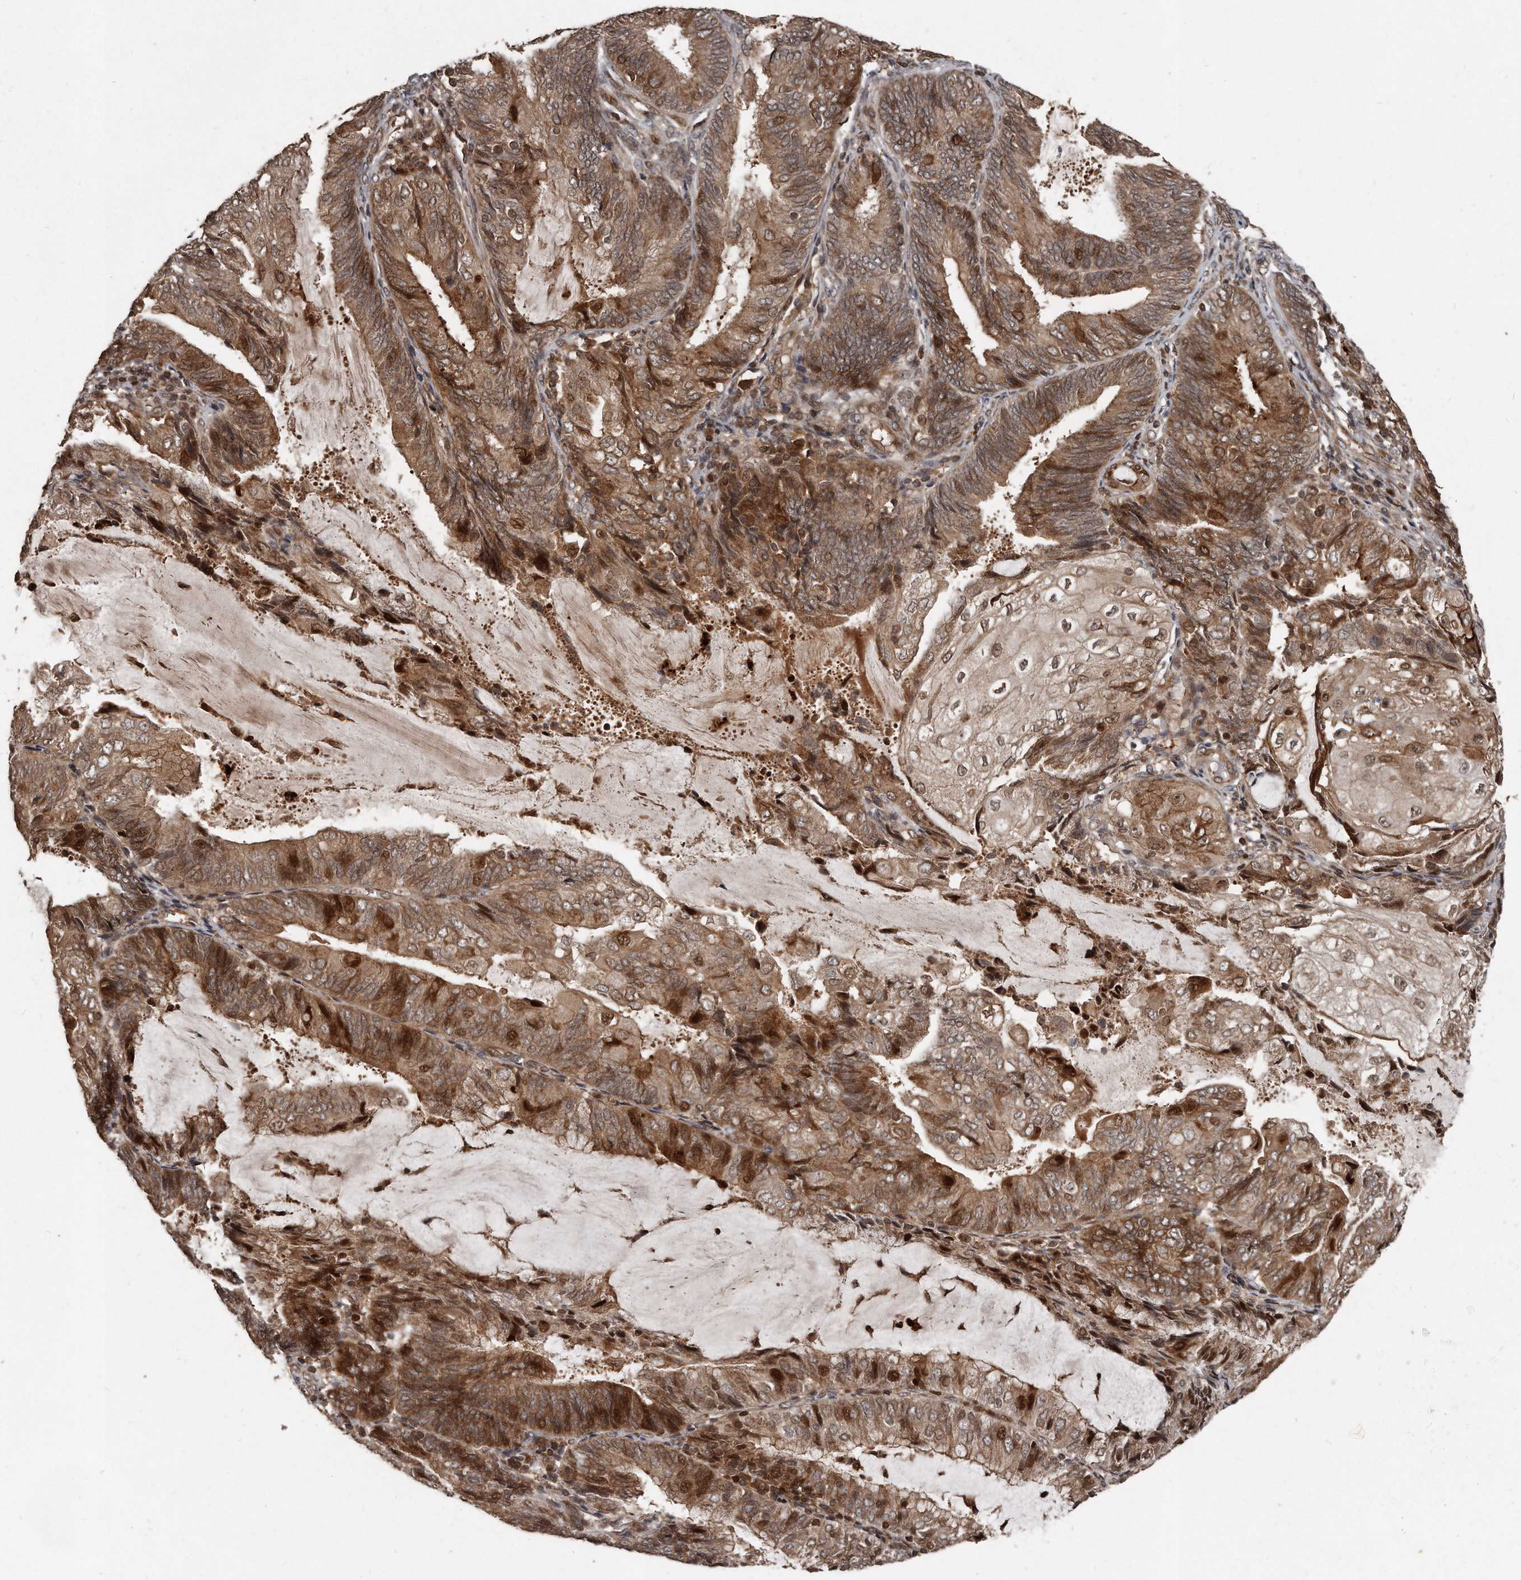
{"staining": {"intensity": "moderate", "quantity": "25%-75%", "location": "cytoplasmic/membranous,nuclear"}, "tissue": "endometrial cancer", "cell_type": "Tumor cells", "image_type": "cancer", "snomed": [{"axis": "morphology", "description": "Adenocarcinoma, NOS"}, {"axis": "topography", "description": "Endometrium"}], "caption": "Endometrial cancer tissue shows moderate cytoplasmic/membranous and nuclear expression in approximately 25%-75% of tumor cells (brown staining indicates protein expression, while blue staining denotes nuclei).", "gene": "GCH1", "patient": {"sex": "female", "age": 81}}